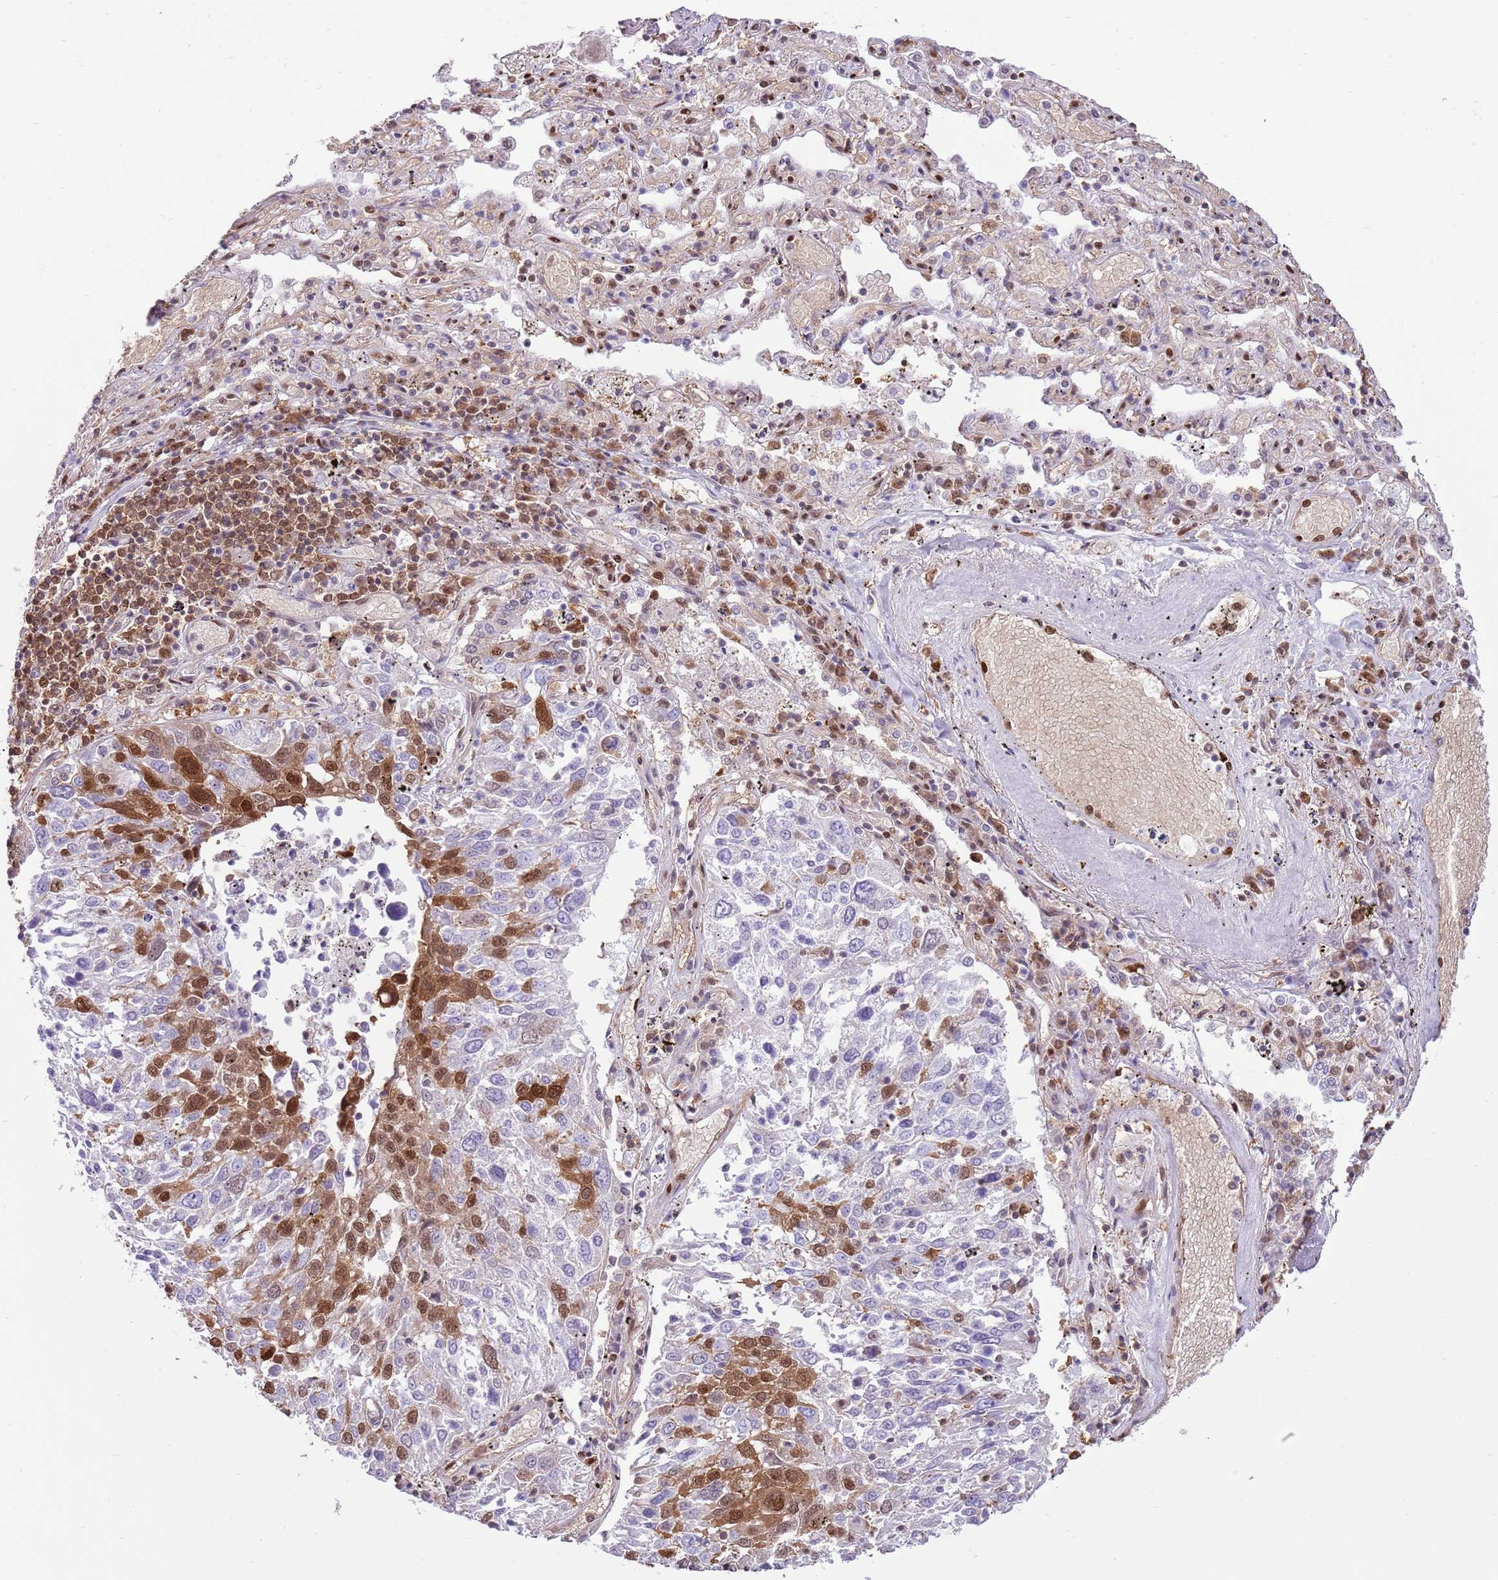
{"staining": {"intensity": "strong", "quantity": "<25%", "location": "cytoplasmic/membranous,nuclear"}, "tissue": "lung cancer", "cell_type": "Tumor cells", "image_type": "cancer", "snomed": [{"axis": "morphology", "description": "Squamous cell carcinoma, NOS"}, {"axis": "topography", "description": "Lung"}], "caption": "Strong cytoplasmic/membranous and nuclear protein expression is seen in about <25% of tumor cells in lung cancer (squamous cell carcinoma). Immunohistochemistry stains the protein in brown and the nuclei are stained blue.", "gene": "NSFL1C", "patient": {"sex": "male", "age": 65}}